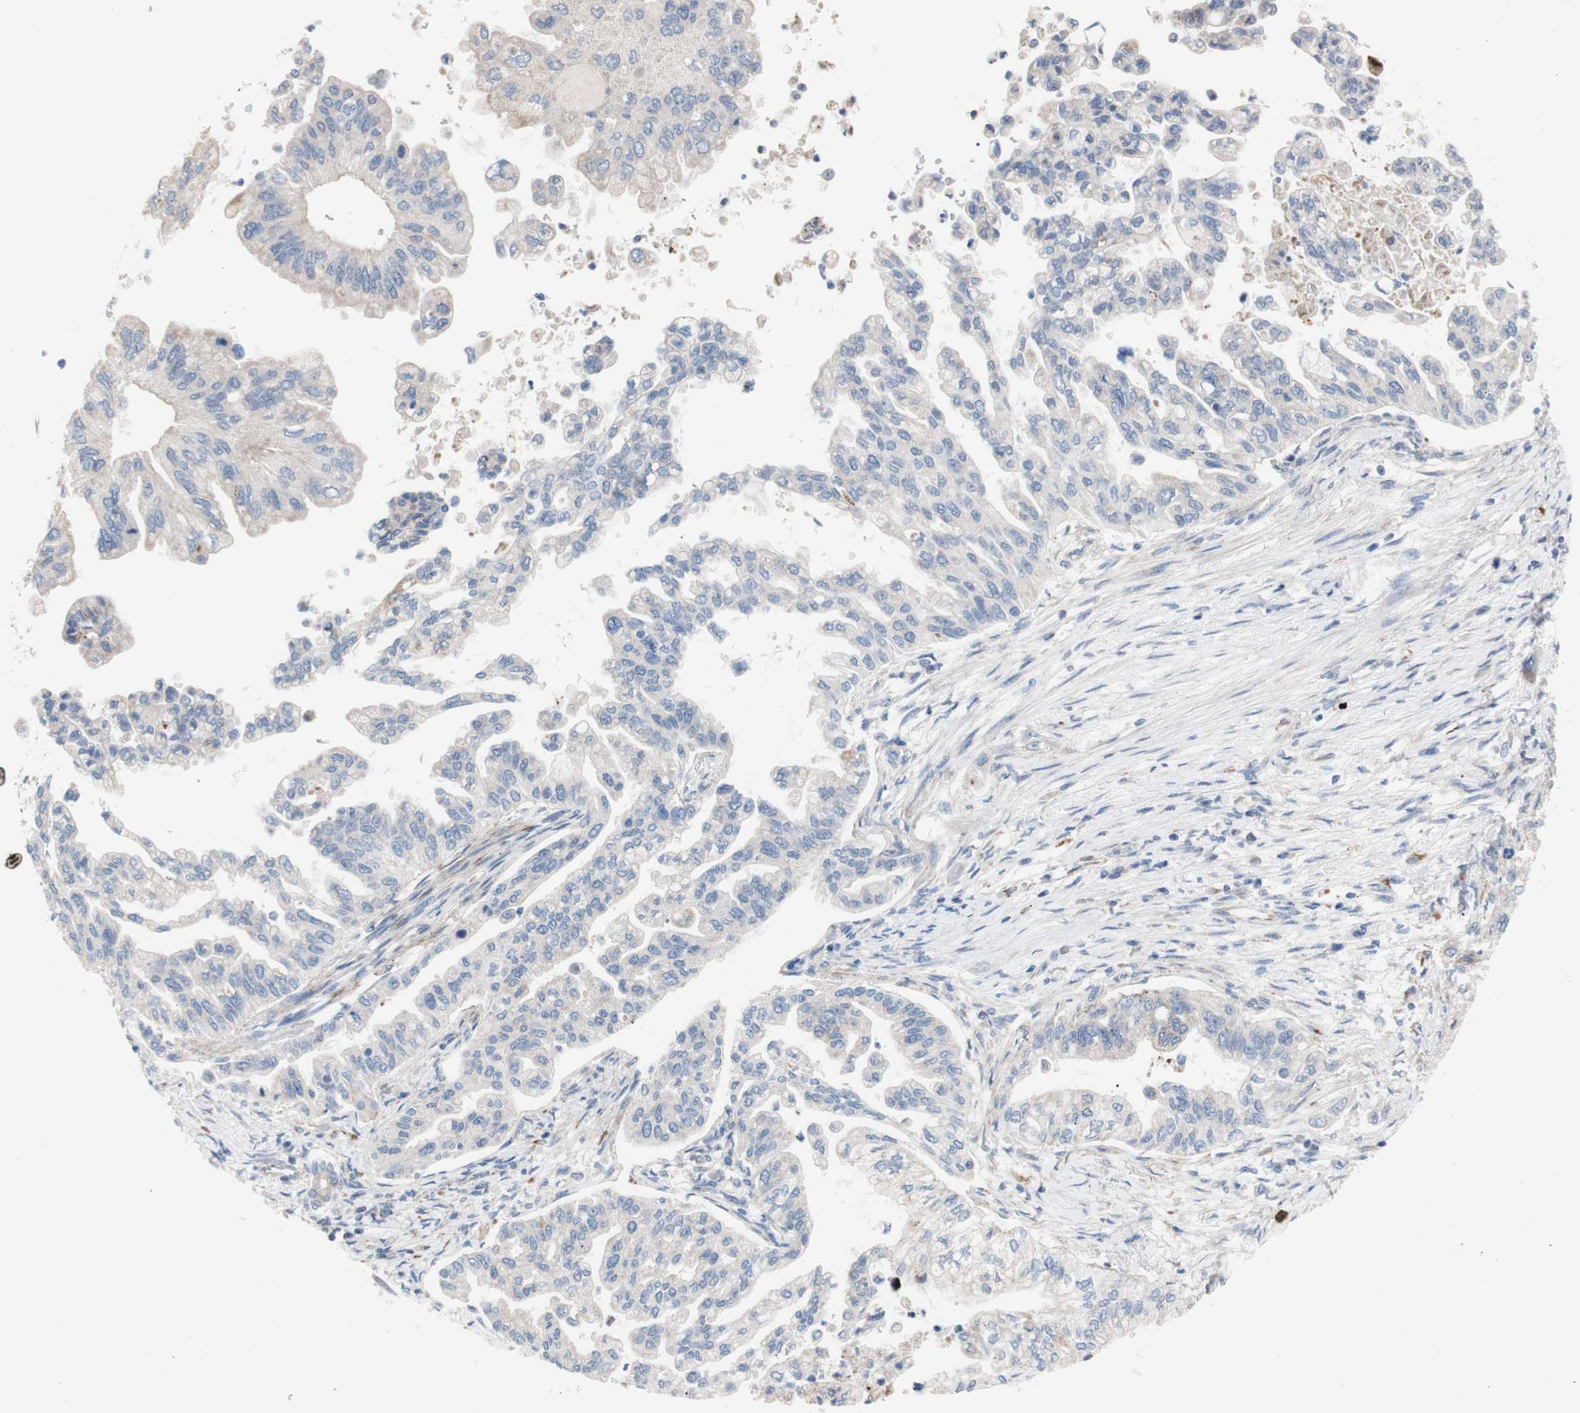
{"staining": {"intensity": "negative", "quantity": "none", "location": "none"}, "tissue": "pancreatic cancer", "cell_type": "Tumor cells", "image_type": "cancer", "snomed": [{"axis": "morphology", "description": "Normal tissue, NOS"}, {"axis": "topography", "description": "Pancreas"}], "caption": "Tumor cells are negative for brown protein staining in pancreatic cancer.", "gene": "AGPAT5", "patient": {"sex": "male", "age": 42}}